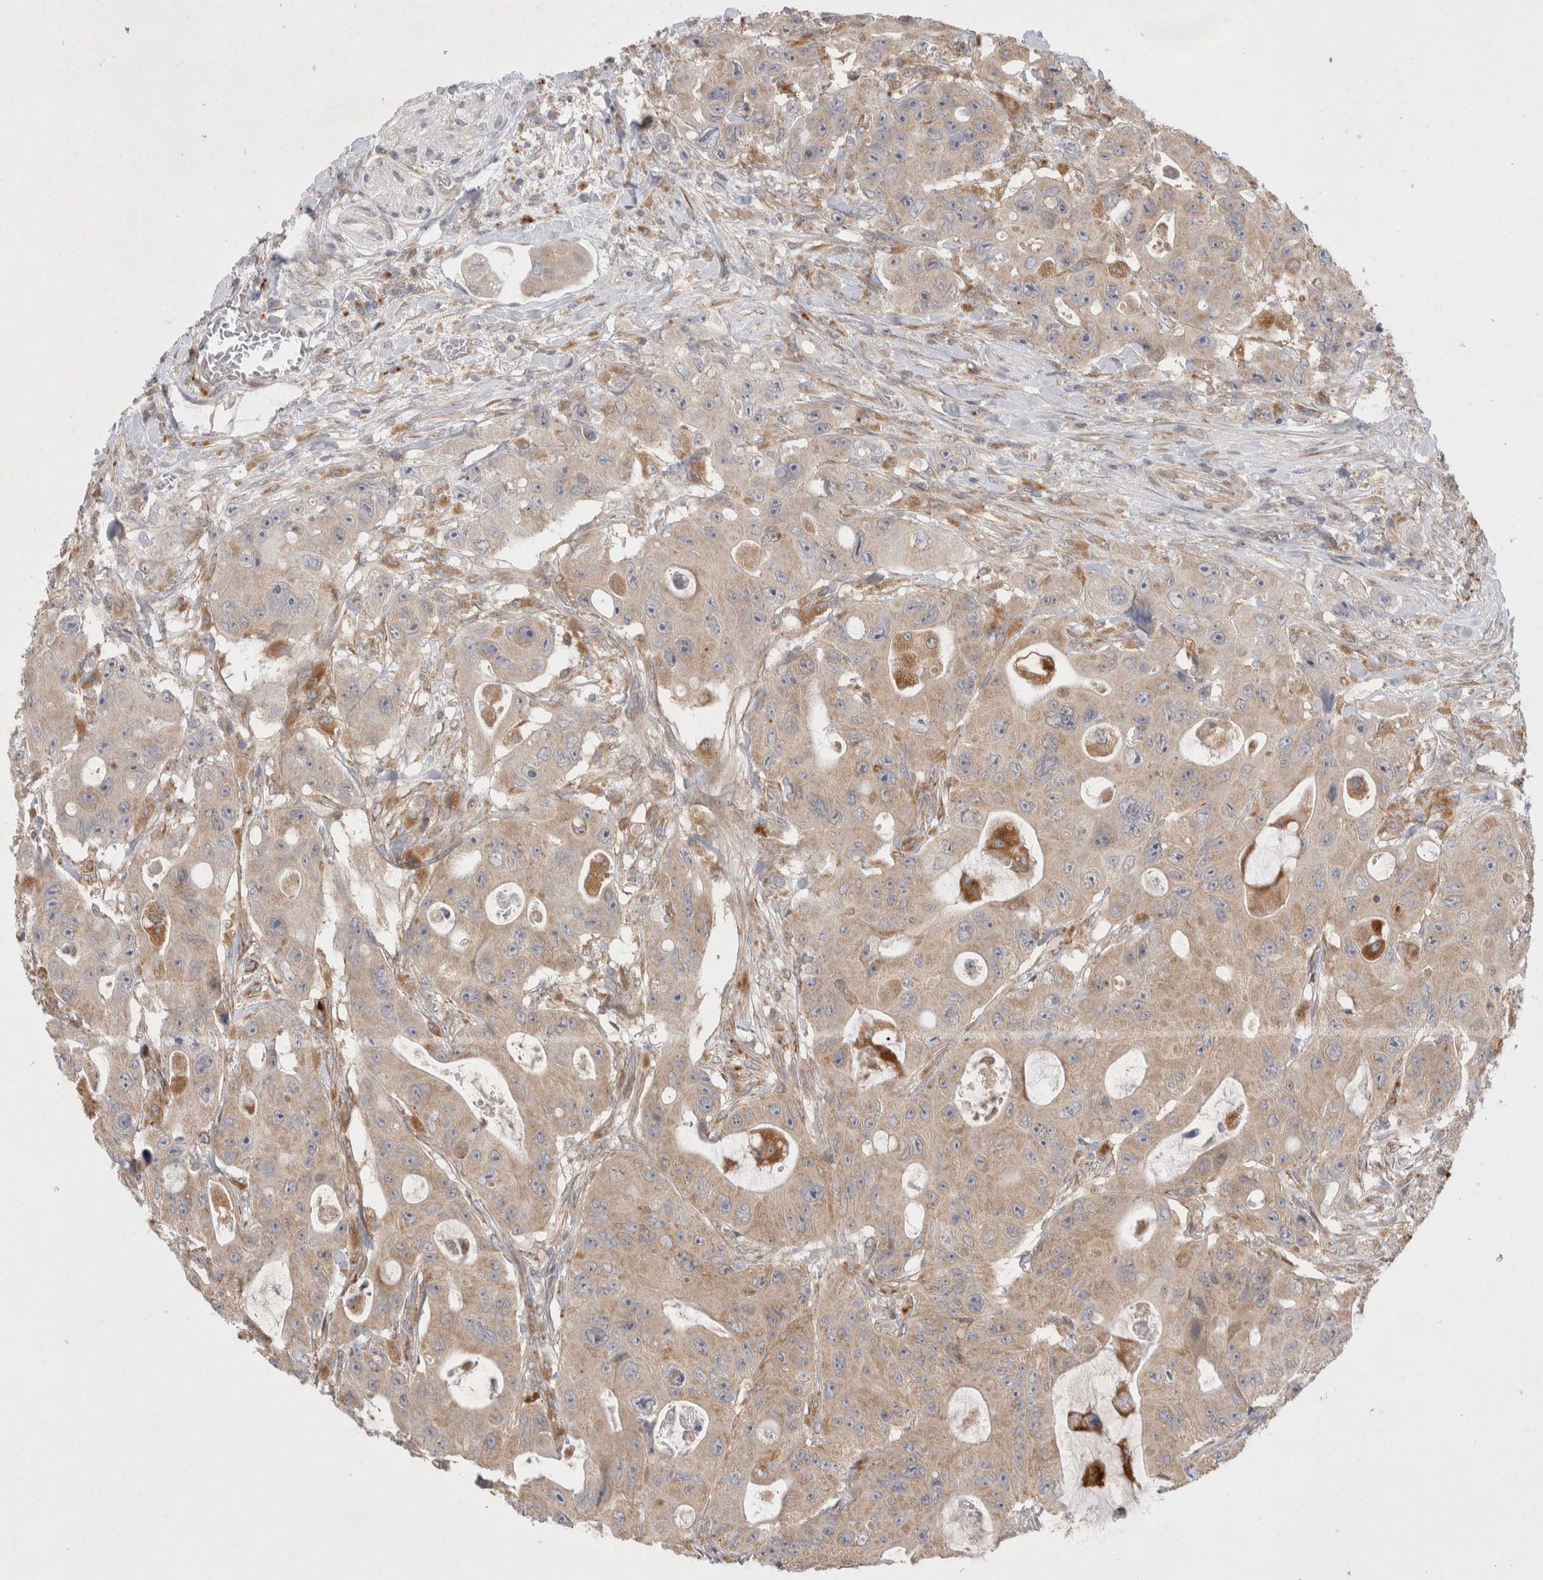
{"staining": {"intensity": "weak", "quantity": ">75%", "location": "cytoplasmic/membranous"}, "tissue": "colorectal cancer", "cell_type": "Tumor cells", "image_type": "cancer", "snomed": [{"axis": "morphology", "description": "Adenocarcinoma, NOS"}, {"axis": "topography", "description": "Colon"}], "caption": "Protein staining by immunohistochemistry (IHC) displays weak cytoplasmic/membranous staining in about >75% of tumor cells in adenocarcinoma (colorectal). Using DAB (brown) and hematoxylin (blue) stains, captured at high magnification using brightfield microscopy.", "gene": "NPC1", "patient": {"sex": "female", "age": 46}}